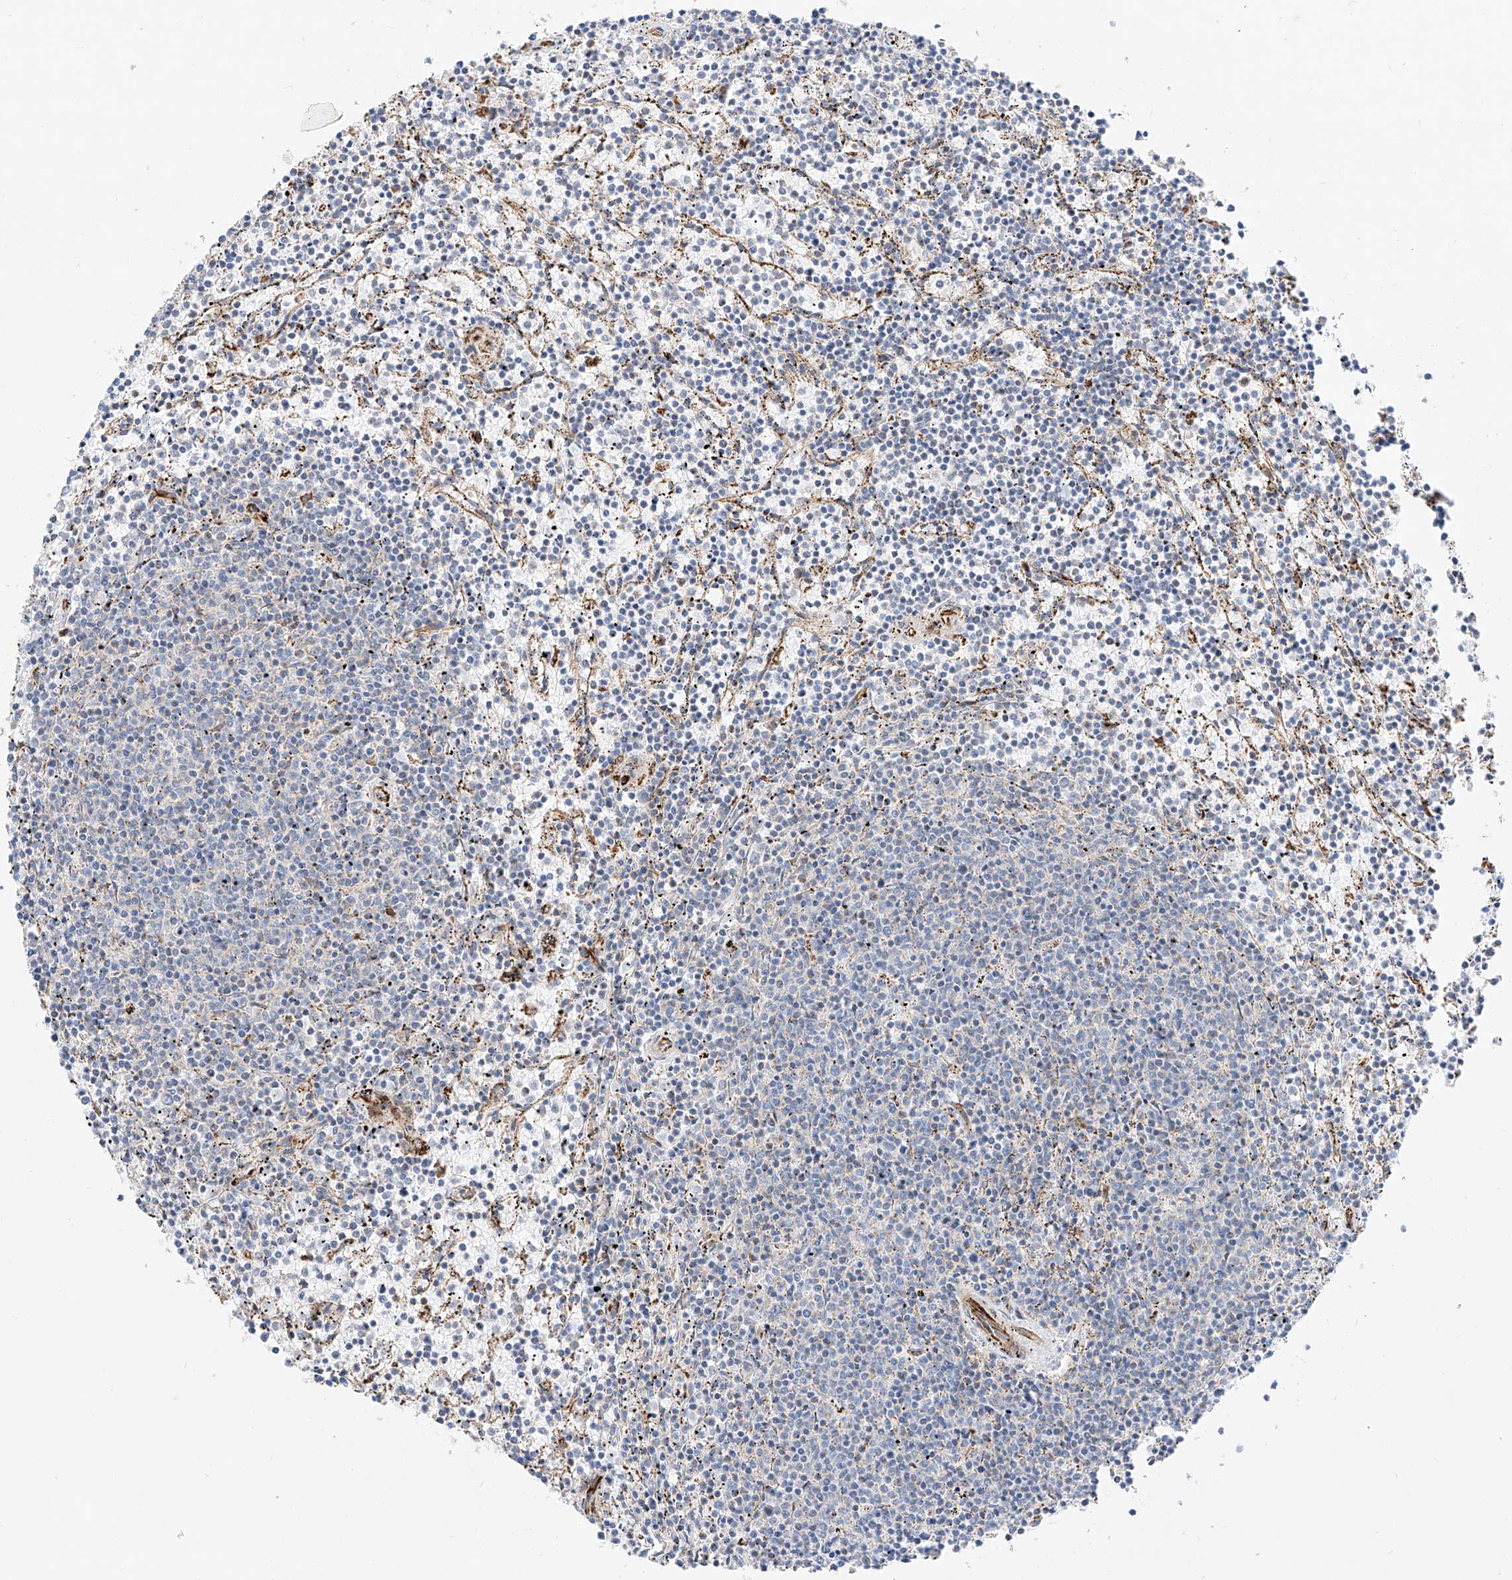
{"staining": {"intensity": "negative", "quantity": "none", "location": "none"}, "tissue": "lymphoma", "cell_type": "Tumor cells", "image_type": "cancer", "snomed": [{"axis": "morphology", "description": "Malignant lymphoma, non-Hodgkin's type, Low grade"}, {"axis": "topography", "description": "Spleen"}], "caption": "An immunohistochemistry histopathology image of malignant lymphoma, non-Hodgkin's type (low-grade) is shown. There is no staining in tumor cells of malignant lymphoma, non-Hodgkin's type (low-grade).", "gene": "CST9", "patient": {"sex": "female", "age": 50}}